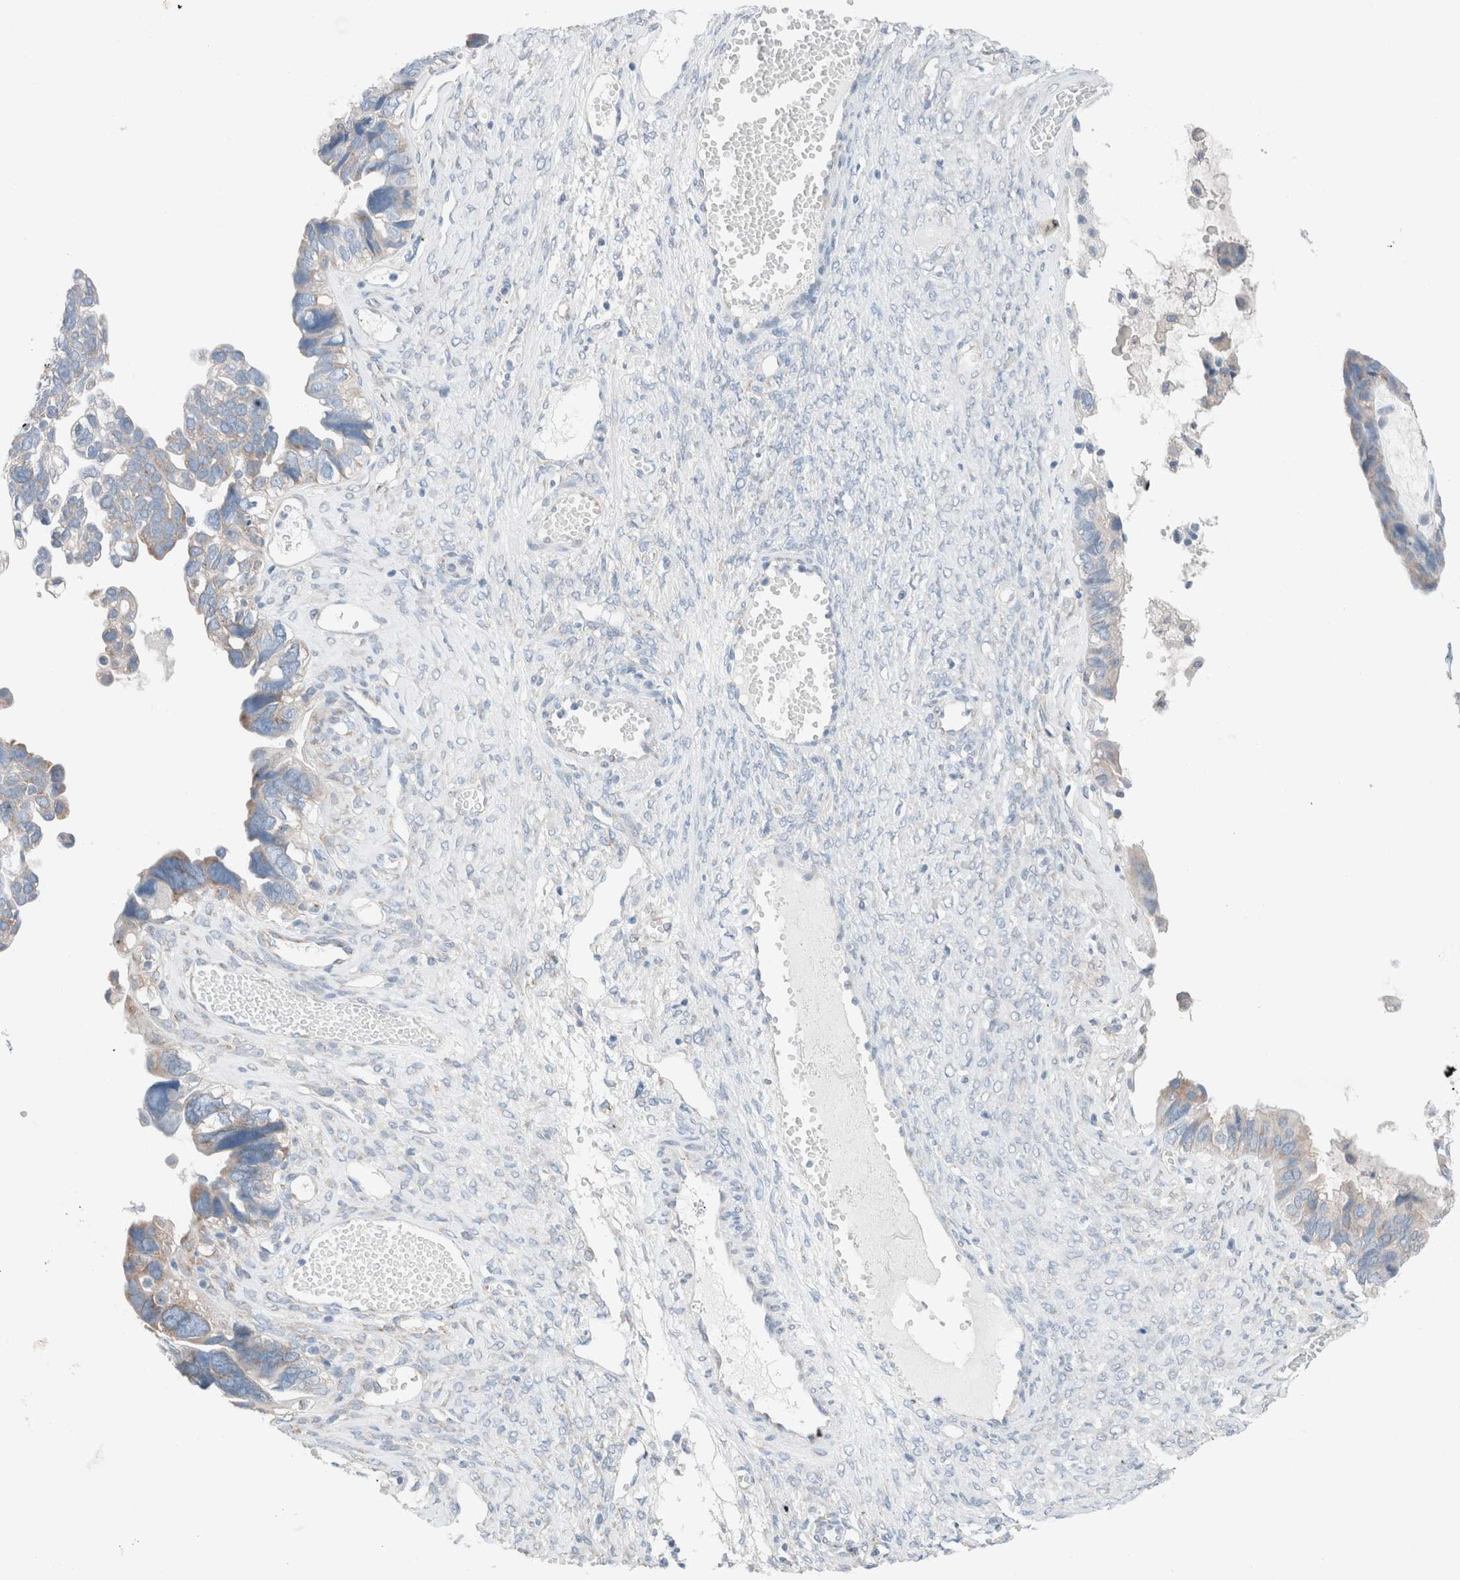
{"staining": {"intensity": "weak", "quantity": "<25%", "location": "cytoplasmic/membranous"}, "tissue": "ovarian cancer", "cell_type": "Tumor cells", "image_type": "cancer", "snomed": [{"axis": "morphology", "description": "Cystadenocarcinoma, serous, NOS"}, {"axis": "topography", "description": "Ovary"}], "caption": "High magnification brightfield microscopy of ovarian cancer stained with DAB (brown) and counterstained with hematoxylin (blue): tumor cells show no significant positivity.", "gene": "CASC3", "patient": {"sex": "female", "age": 79}}